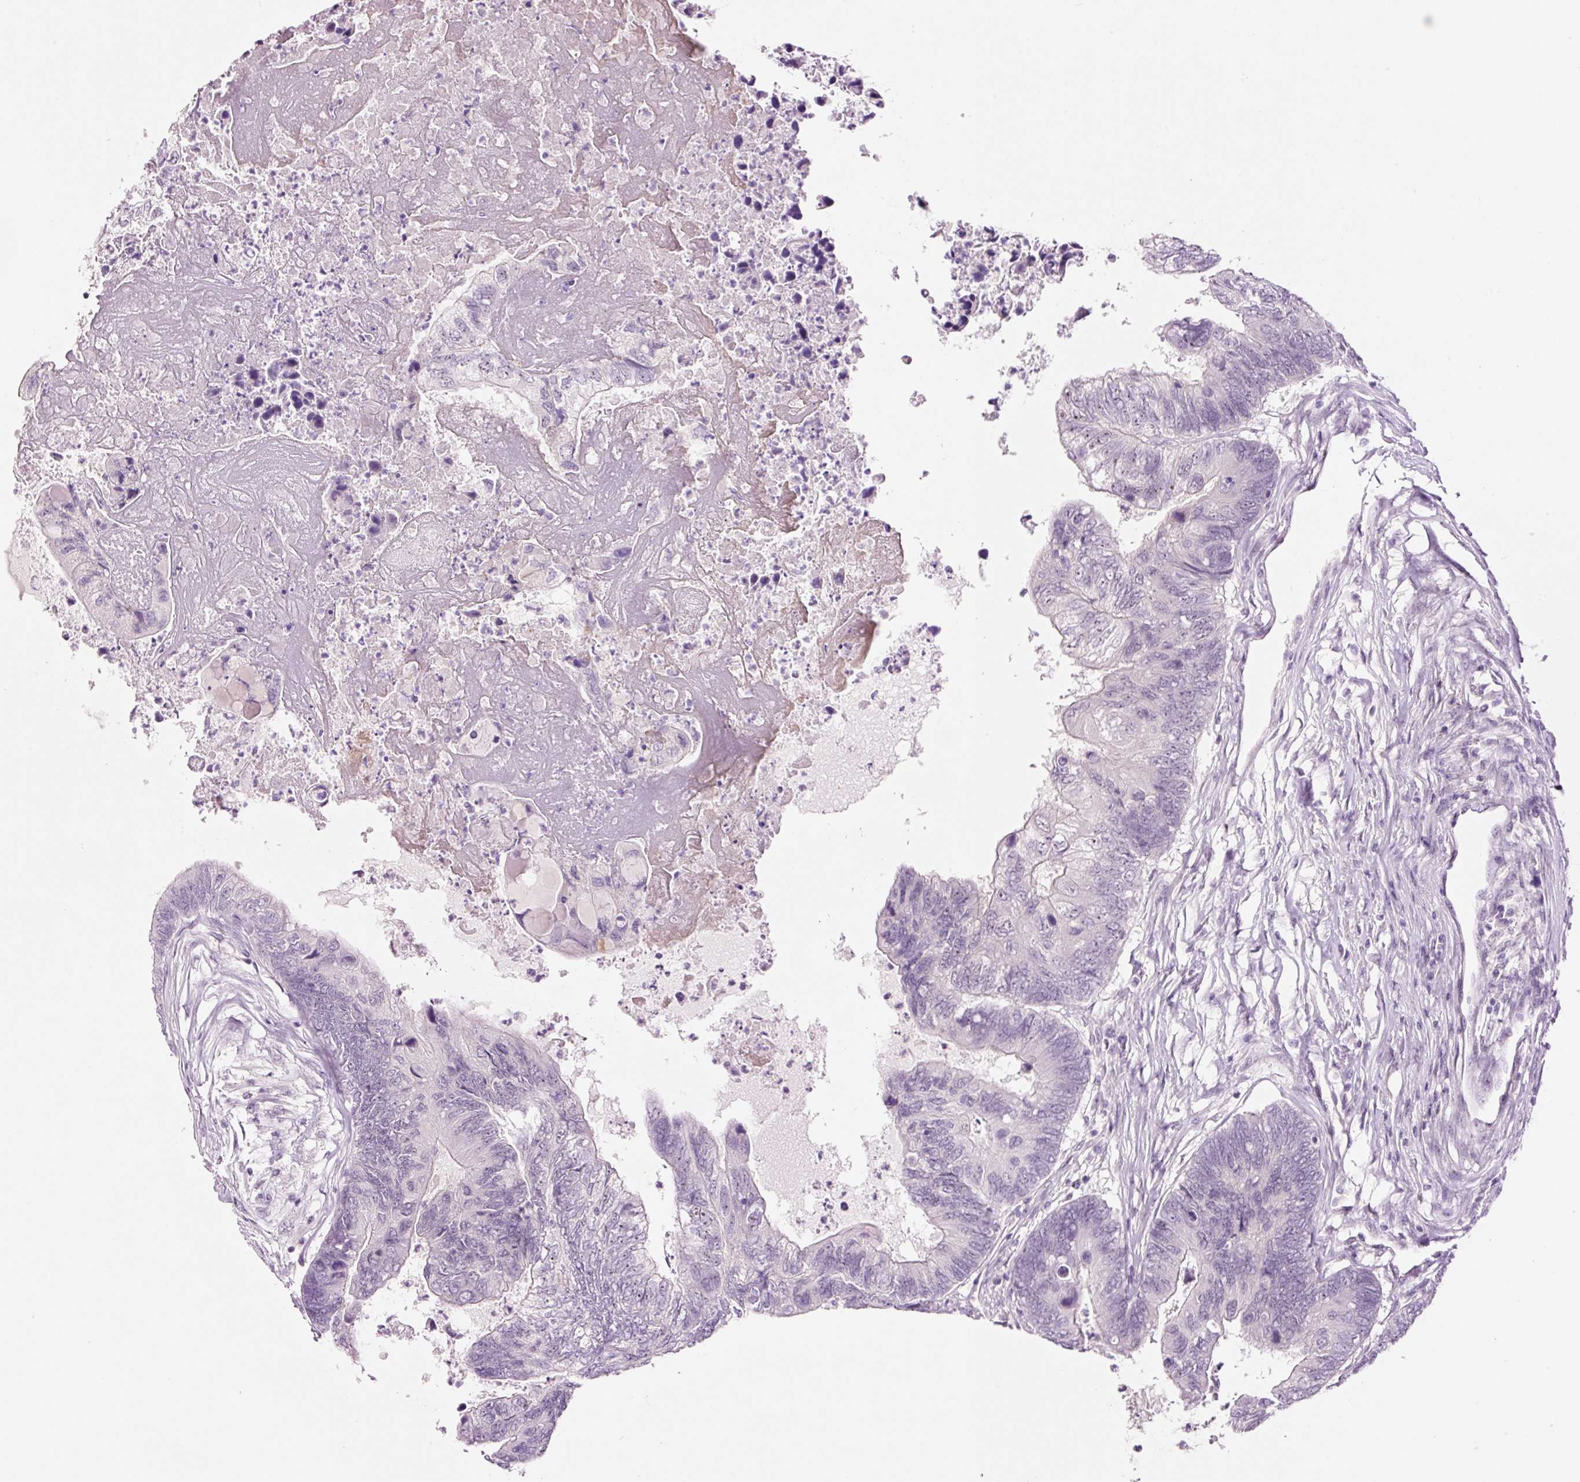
{"staining": {"intensity": "negative", "quantity": "none", "location": "none"}, "tissue": "colorectal cancer", "cell_type": "Tumor cells", "image_type": "cancer", "snomed": [{"axis": "morphology", "description": "Adenocarcinoma, NOS"}, {"axis": "topography", "description": "Colon"}], "caption": "Tumor cells are negative for brown protein staining in colorectal adenocarcinoma. The staining was performed using DAB (3,3'-diaminobenzidine) to visualize the protein expression in brown, while the nuclei were stained in blue with hematoxylin (Magnification: 20x).", "gene": "GCG", "patient": {"sex": "female", "age": 67}}